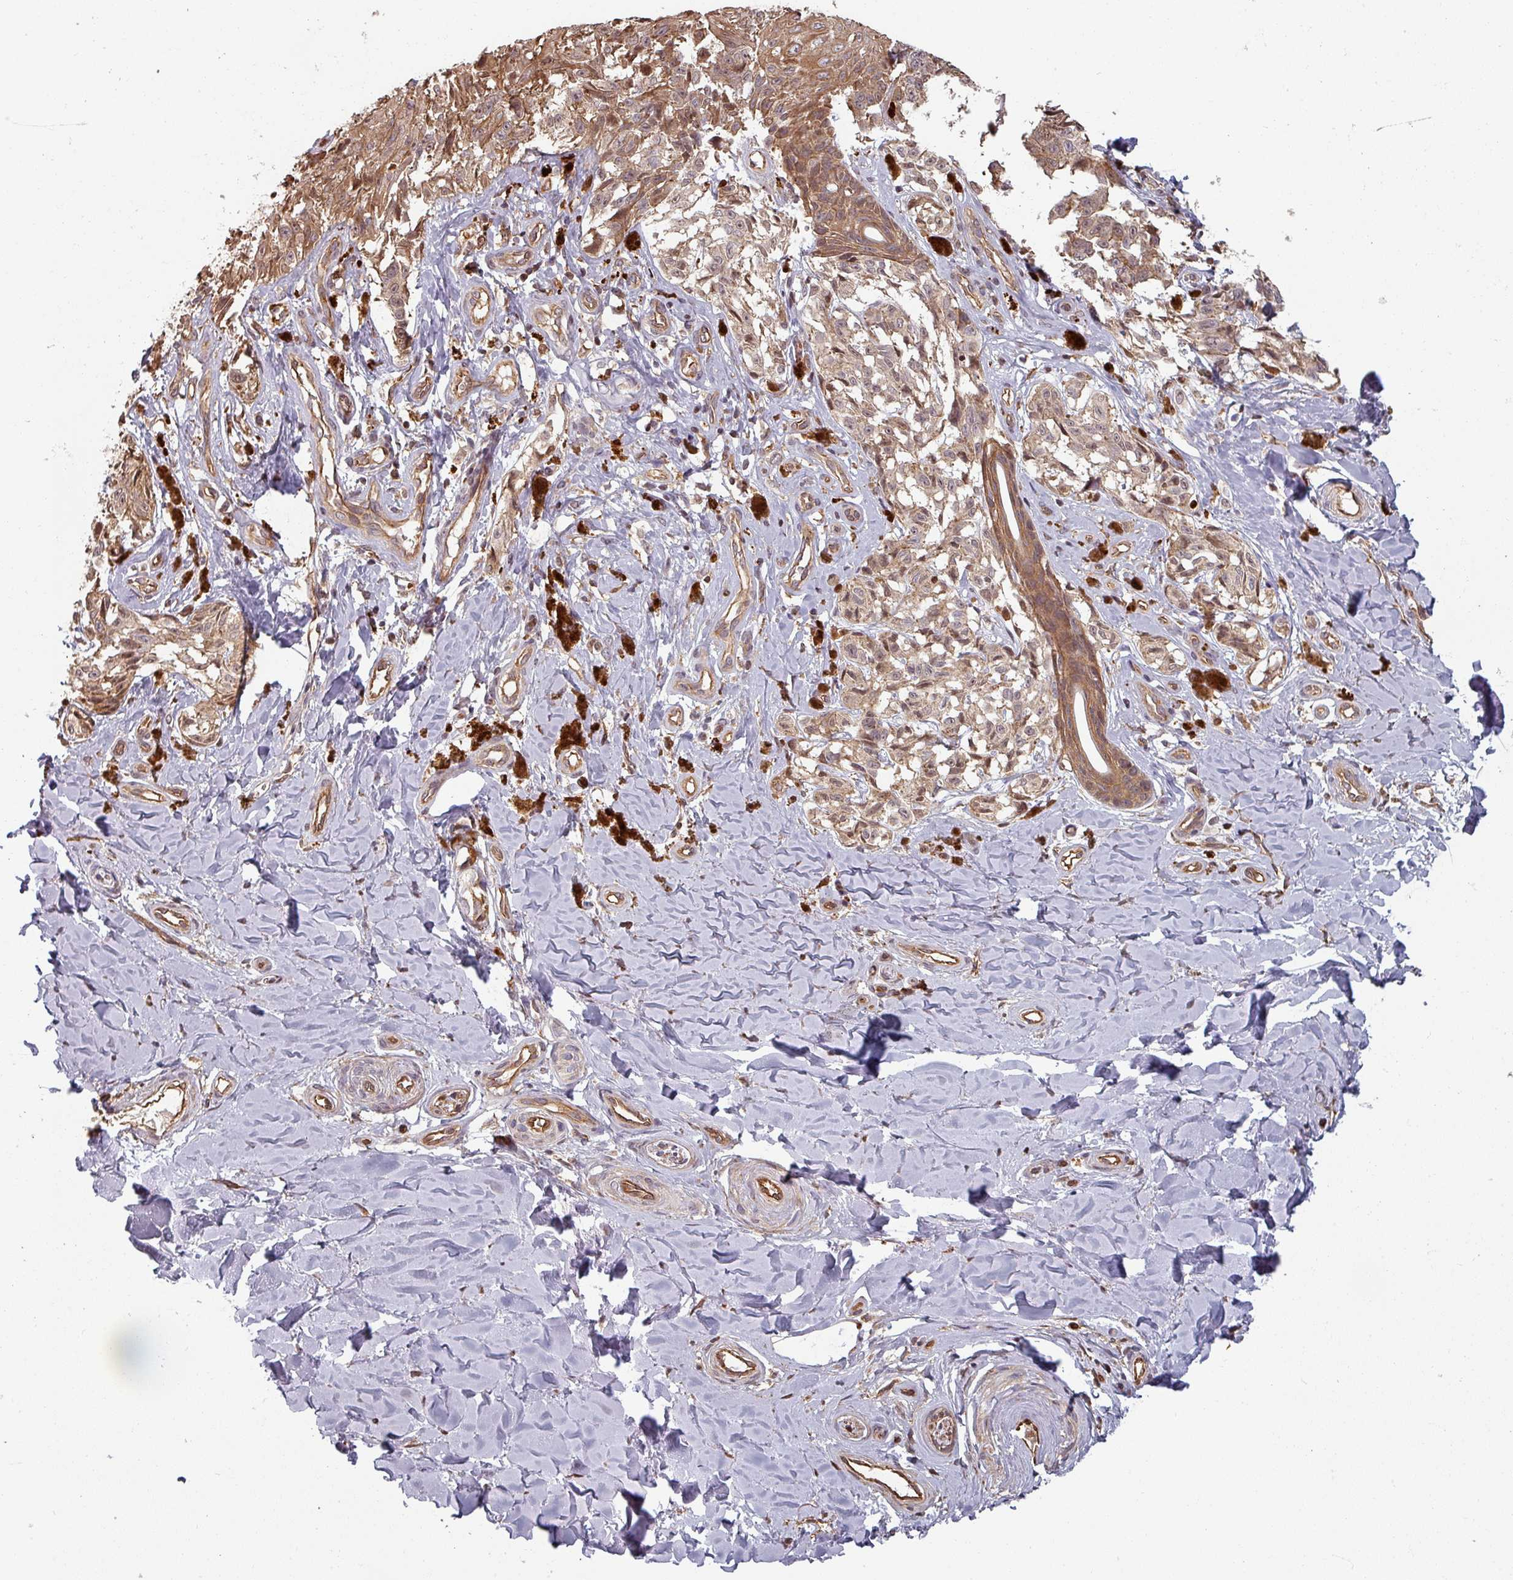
{"staining": {"intensity": "moderate", "quantity": ">75%", "location": "cytoplasmic/membranous,nuclear"}, "tissue": "melanoma", "cell_type": "Tumor cells", "image_type": "cancer", "snomed": [{"axis": "morphology", "description": "Malignant melanoma, NOS"}, {"axis": "topography", "description": "Skin"}], "caption": "Immunohistochemical staining of melanoma demonstrates medium levels of moderate cytoplasmic/membranous and nuclear protein expression in about >75% of tumor cells.", "gene": "EID1", "patient": {"sex": "female", "age": 65}}